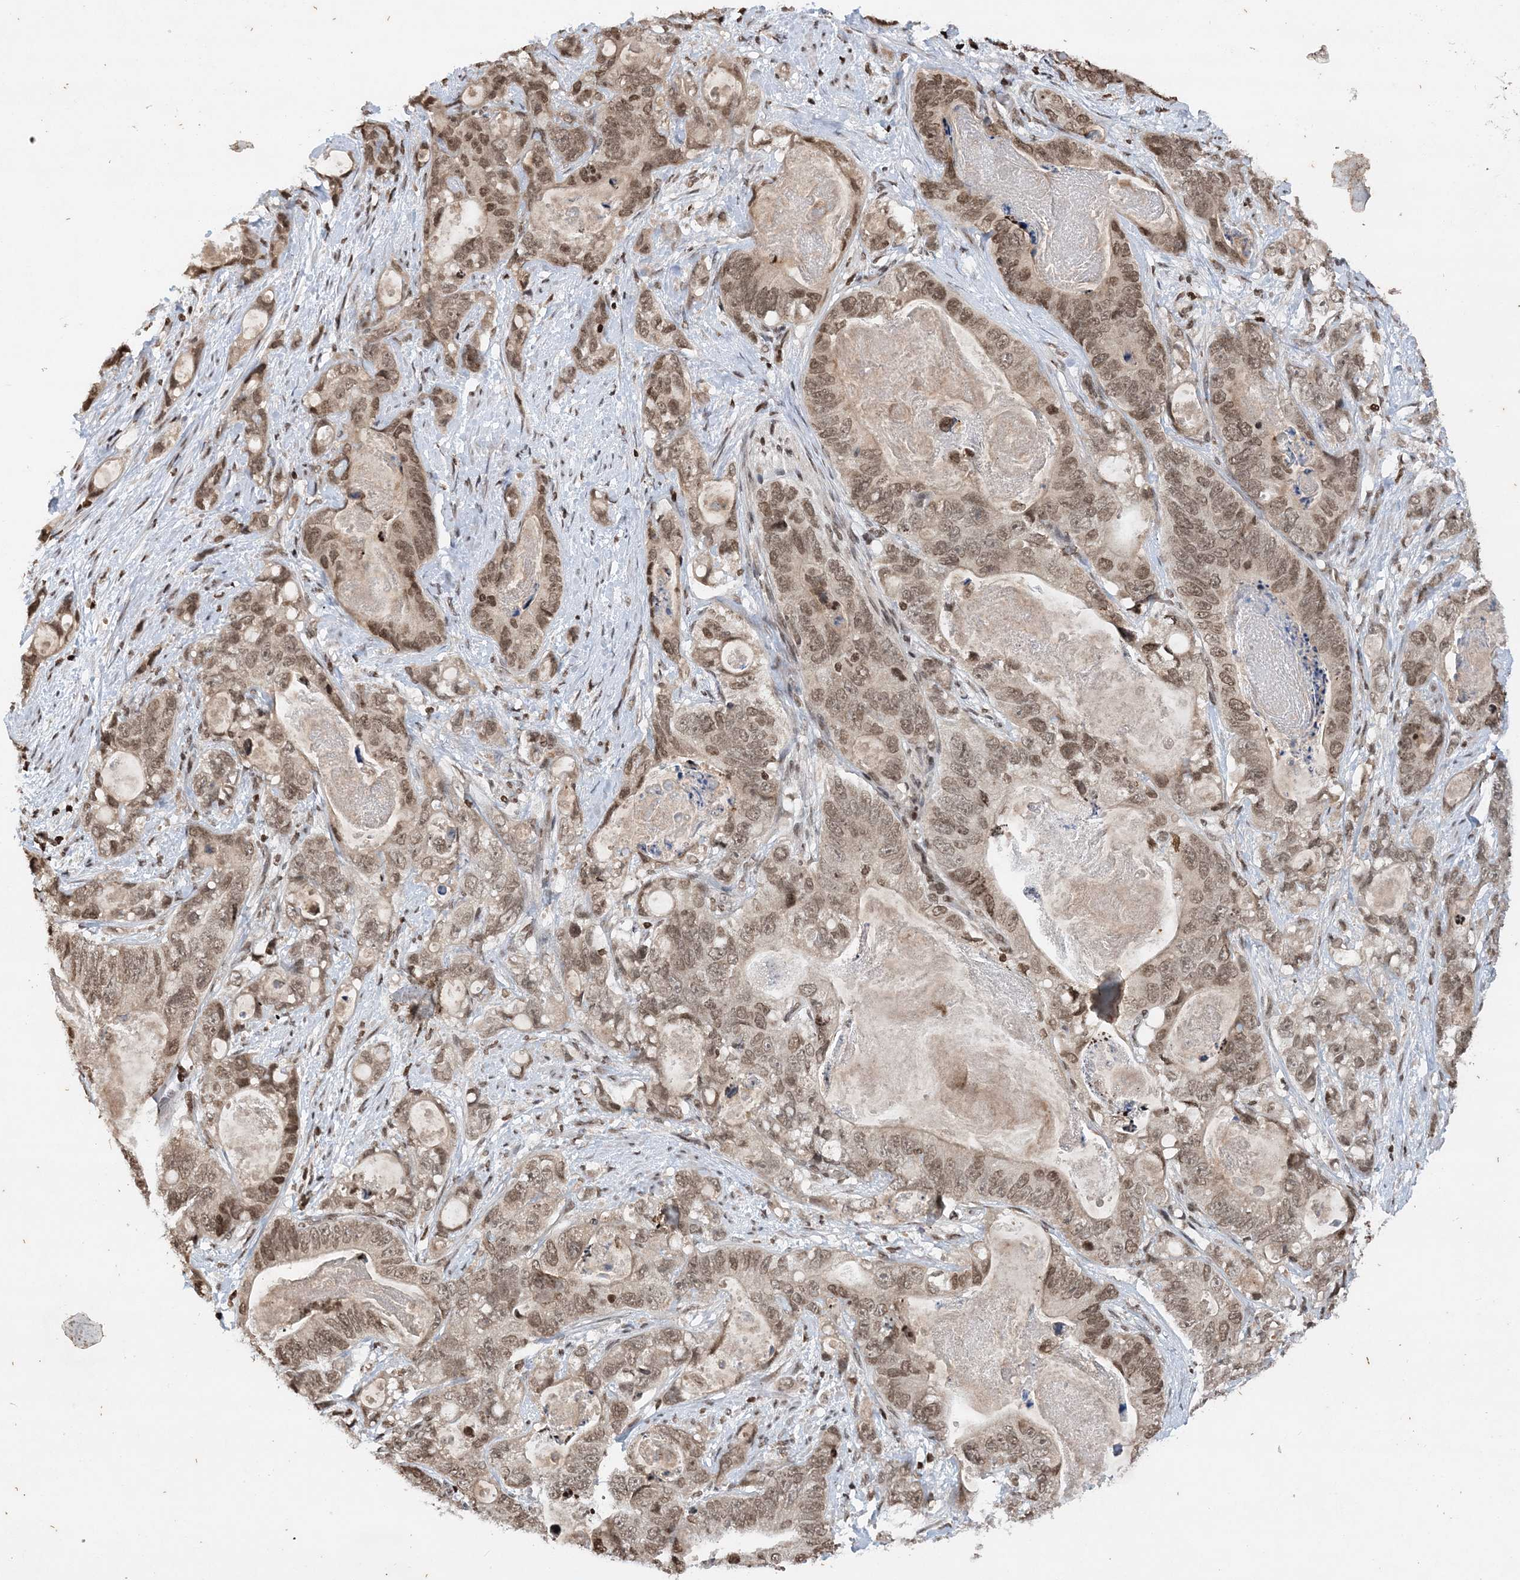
{"staining": {"intensity": "moderate", "quantity": ">75%", "location": "nuclear"}, "tissue": "stomach cancer", "cell_type": "Tumor cells", "image_type": "cancer", "snomed": [{"axis": "morphology", "description": "Normal tissue, NOS"}, {"axis": "morphology", "description": "Adenocarcinoma, NOS"}, {"axis": "topography", "description": "Stomach"}], "caption": "Tumor cells reveal moderate nuclear staining in about >75% of cells in stomach cancer.", "gene": "NEDD9", "patient": {"sex": "female", "age": 89}}